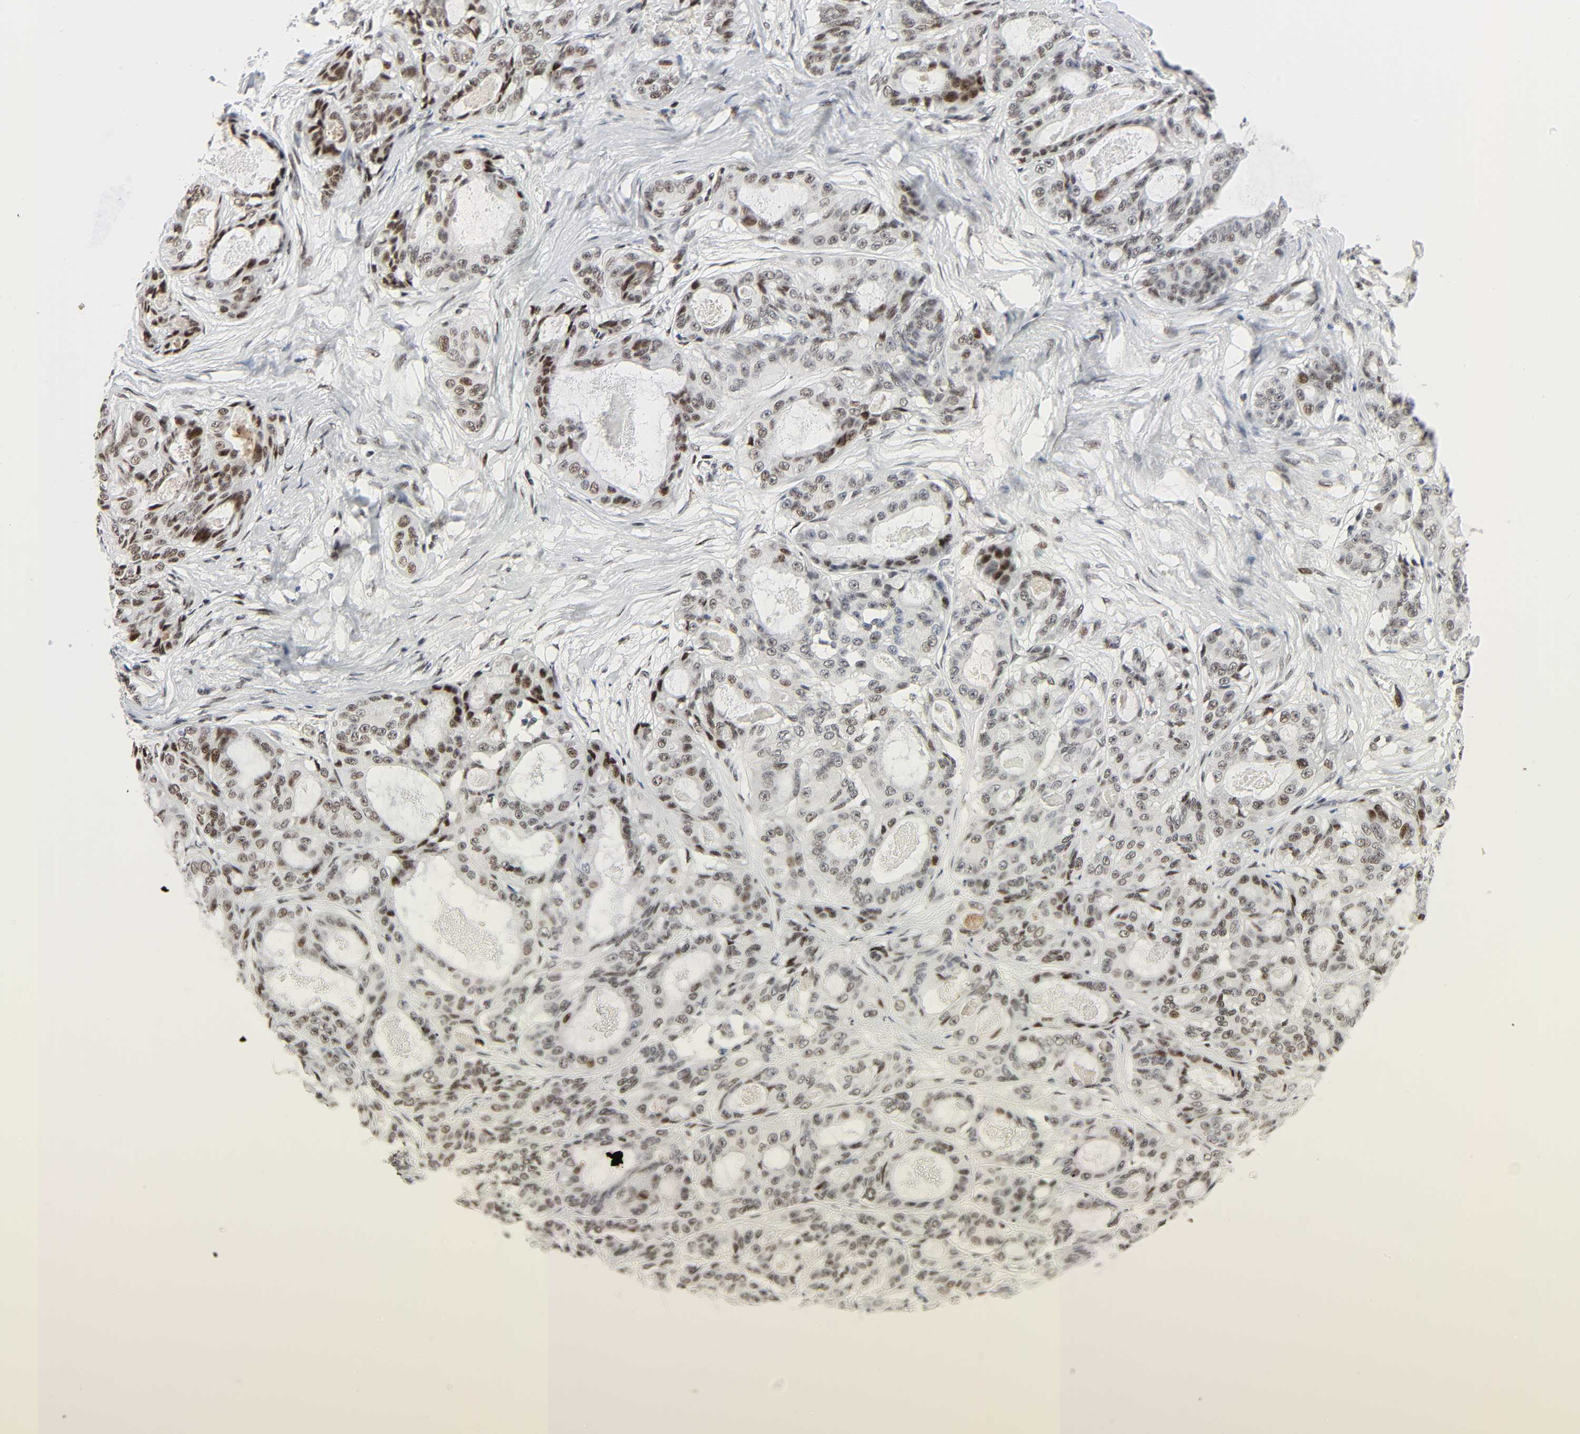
{"staining": {"intensity": "strong", "quantity": "25%-75%", "location": "nuclear"}, "tissue": "ovarian cancer", "cell_type": "Tumor cells", "image_type": "cancer", "snomed": [{"axis": "morphology", "description": "Normal tissue, NOS"}, {"axis": "morphology", "description": "Cystadenocarcinoma, serous, NOS"}, {"axis": "topography", "description": "Fallopian tube"}, {"axis": "topography", "description": "Ovary"}], "caption": "IHC (DAB (3,3'-diaminobenzidine)) staining of ovarian serous cystadenocarcinoma demonstrates strong nuclear protein expression in approximately 25%-75% of tumor cells.", "gene": "CREBBP", "patient": {"sex": "female", "age": 56}}